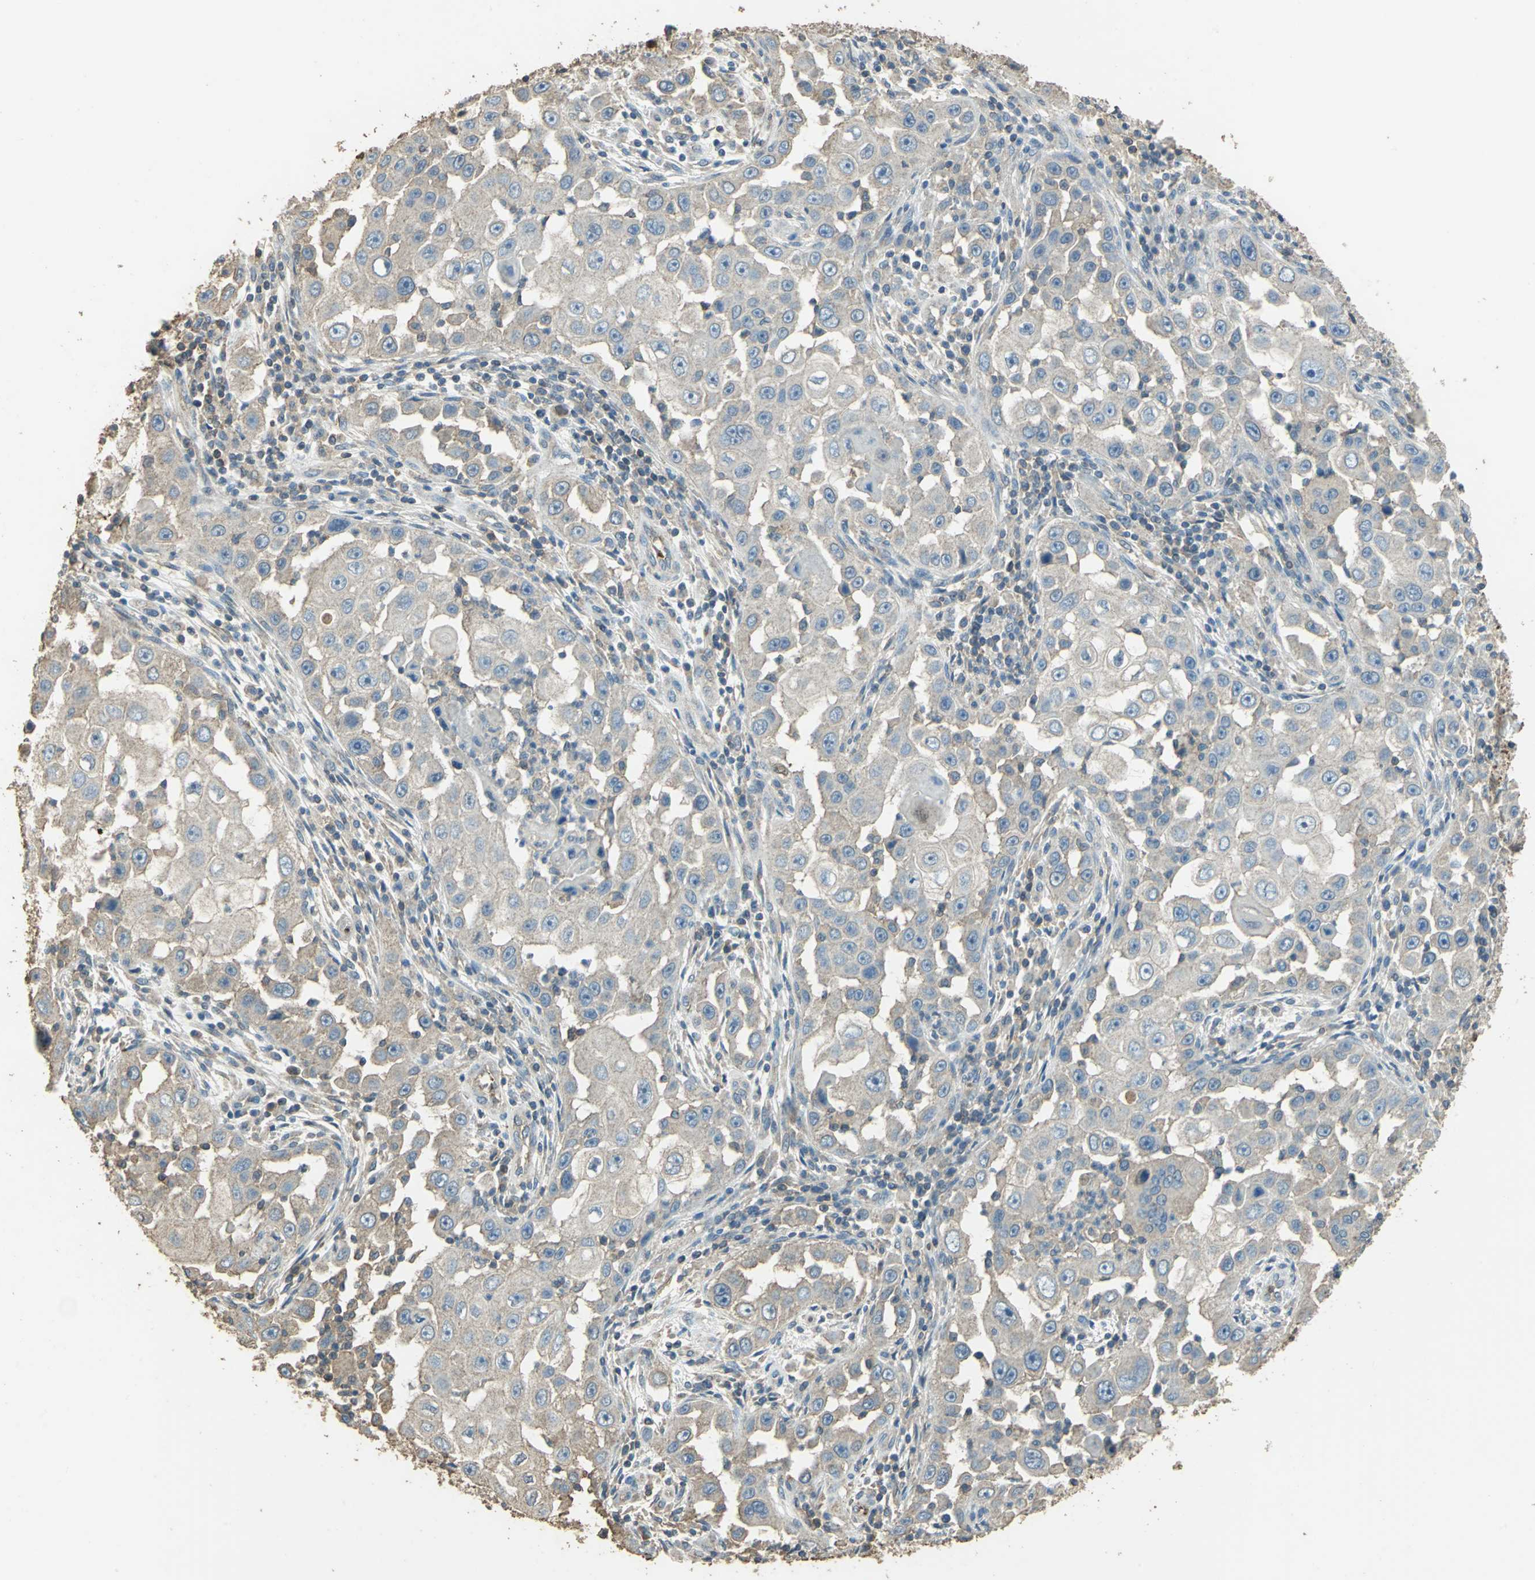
{"staining": {"intensity": "weak", "quantity": ">75%", "location": "cytoplasmic/membranous"}, "tissue": "head and neck cancer", "cell_type": "Tumor cells", "image_type": "cancer", "snomed": [{"axis": "morphology", "description": "Carcinoma, NOS"}, {"axis": "topography", "description": "Head-Neck"}], "caption": "This is a histology image of immunohistochemistry staining of head and neck carcinoma, which shows weak positivity in the cytoplasmic/membranous of tumor cells.", "gene": "TRAPPC2", "patient": {"sex": "male", "age": 87}}